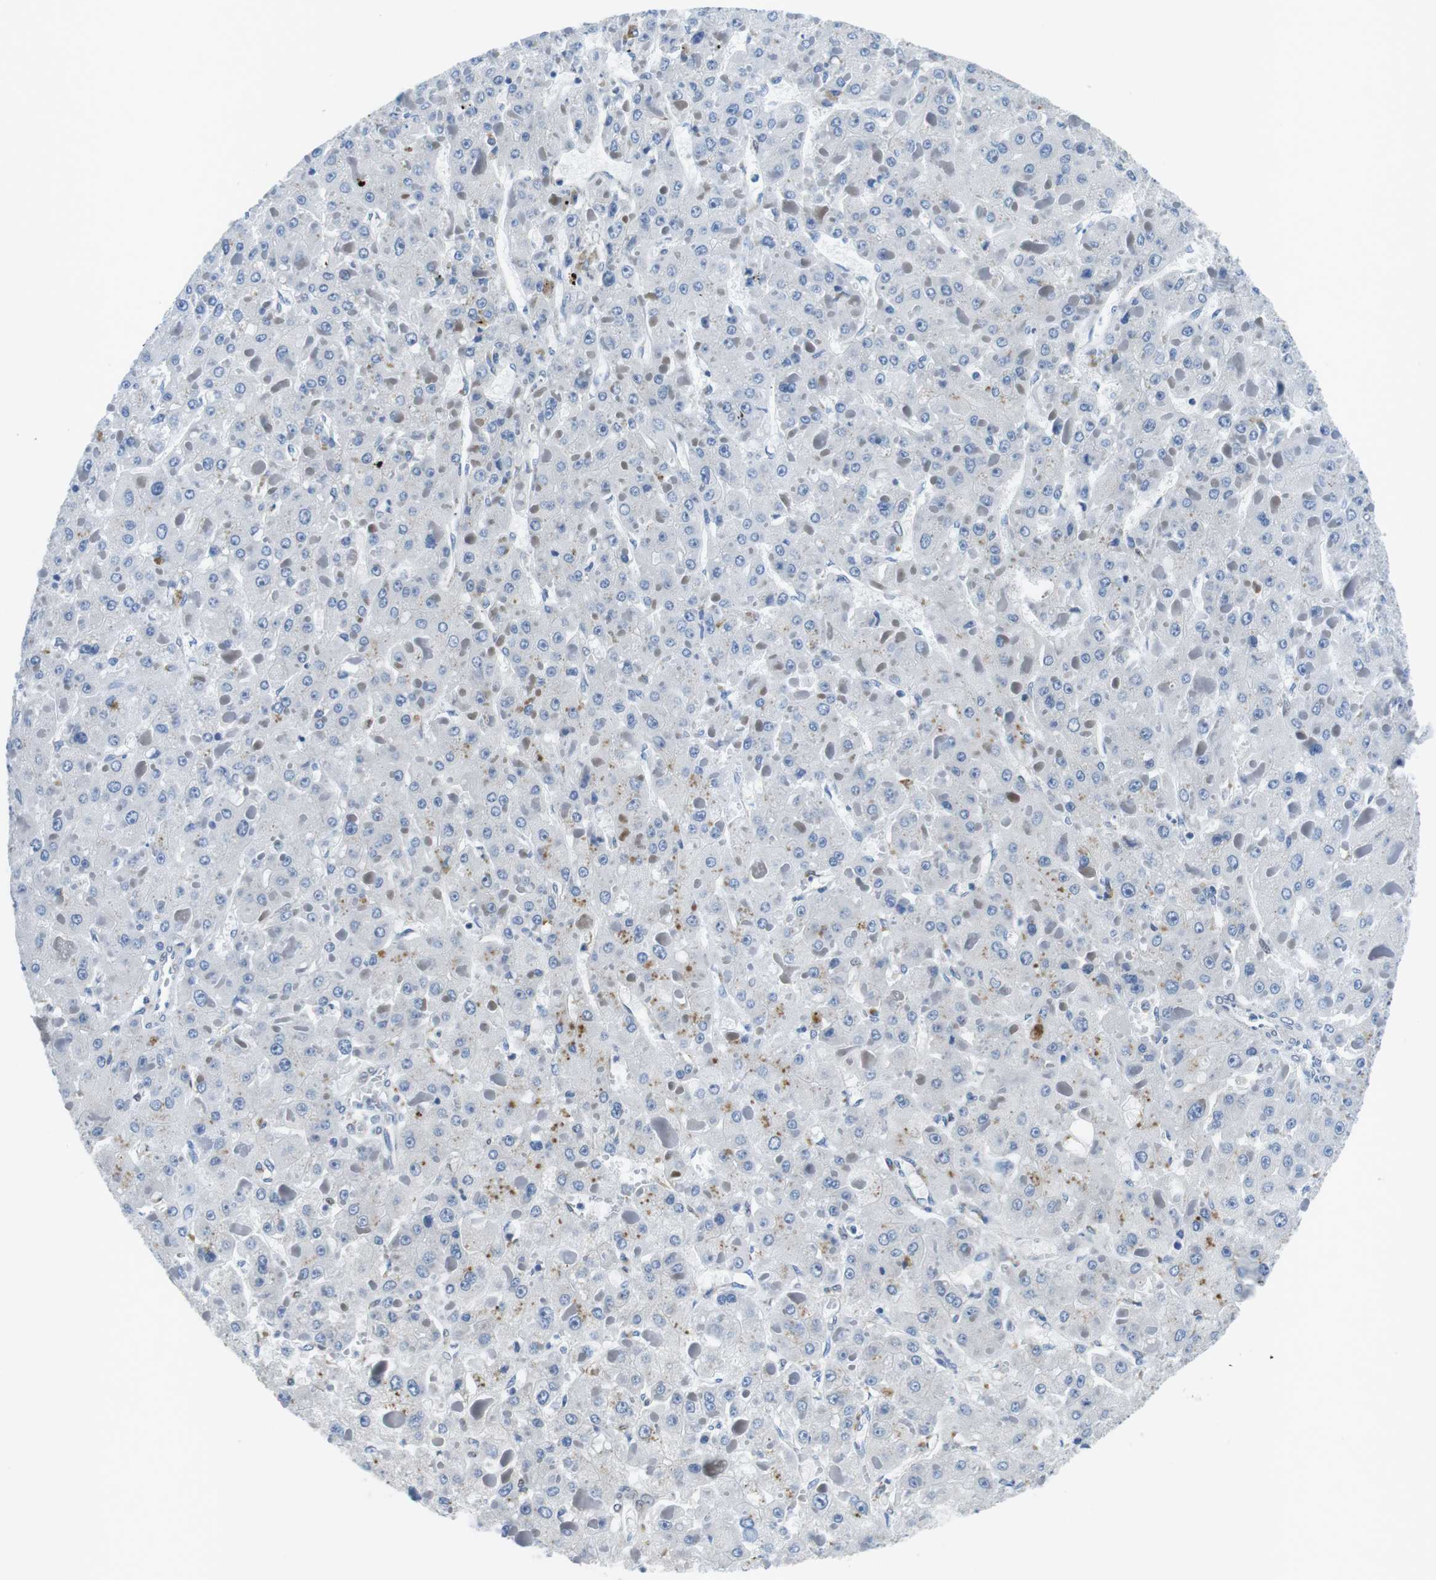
{"staining": {"intensity": "negative", "quantity": "none", "location": "none"}, "tissue": "liver cancer", "cell_type": "Tumor cells", "image_type": "cancer", "snomed": [{"axis": "morphology", "description": "Carcinoma, Hepatocellular, NOS"}, {"axis": "topography", "description": "Liver"}], "caption": "Protein analysis of liver hepatocellular carcinoma exhibits no significant positivity in tumor cells.", "gene": "PHLDA1", "patient": {"sex": "female", "age": 73}}